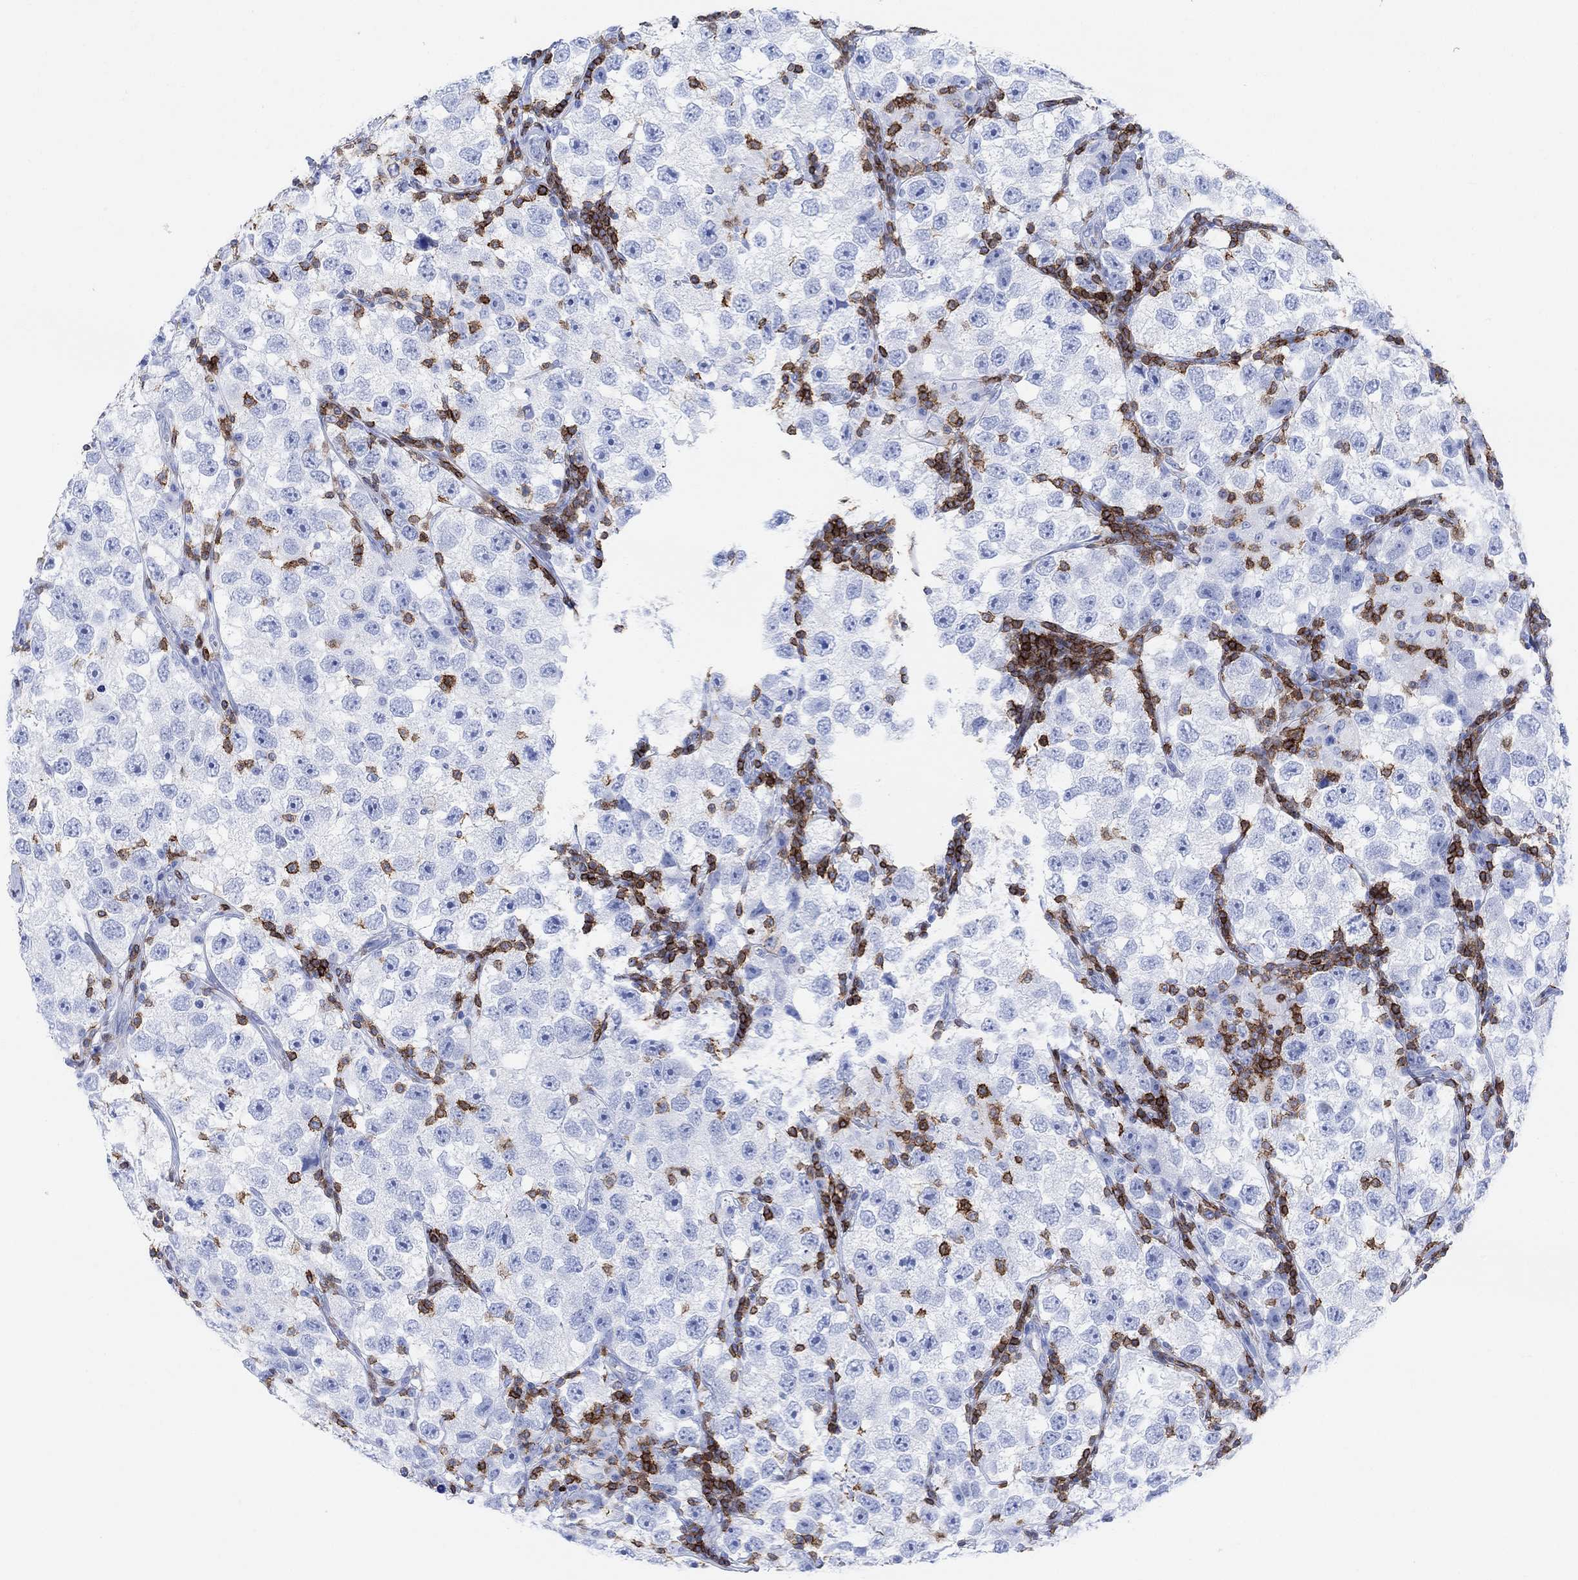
{"staining": {"intensity": "negative", "quantity": "none", "location": "none"}, "tissue": "testis cancer", "cell_type": "Tumor cells", "image_type": "cancer", "snomed": [{"axis": "morphology", "description": "Seminoma, NOS"}, {"axis": "topography", "description": "Testis"}], "caption": "Tumor cells are negative for brown protein staining in testis cancer.", "gene": "GPR65", "patient": {"sex": "male", "age": 26}}